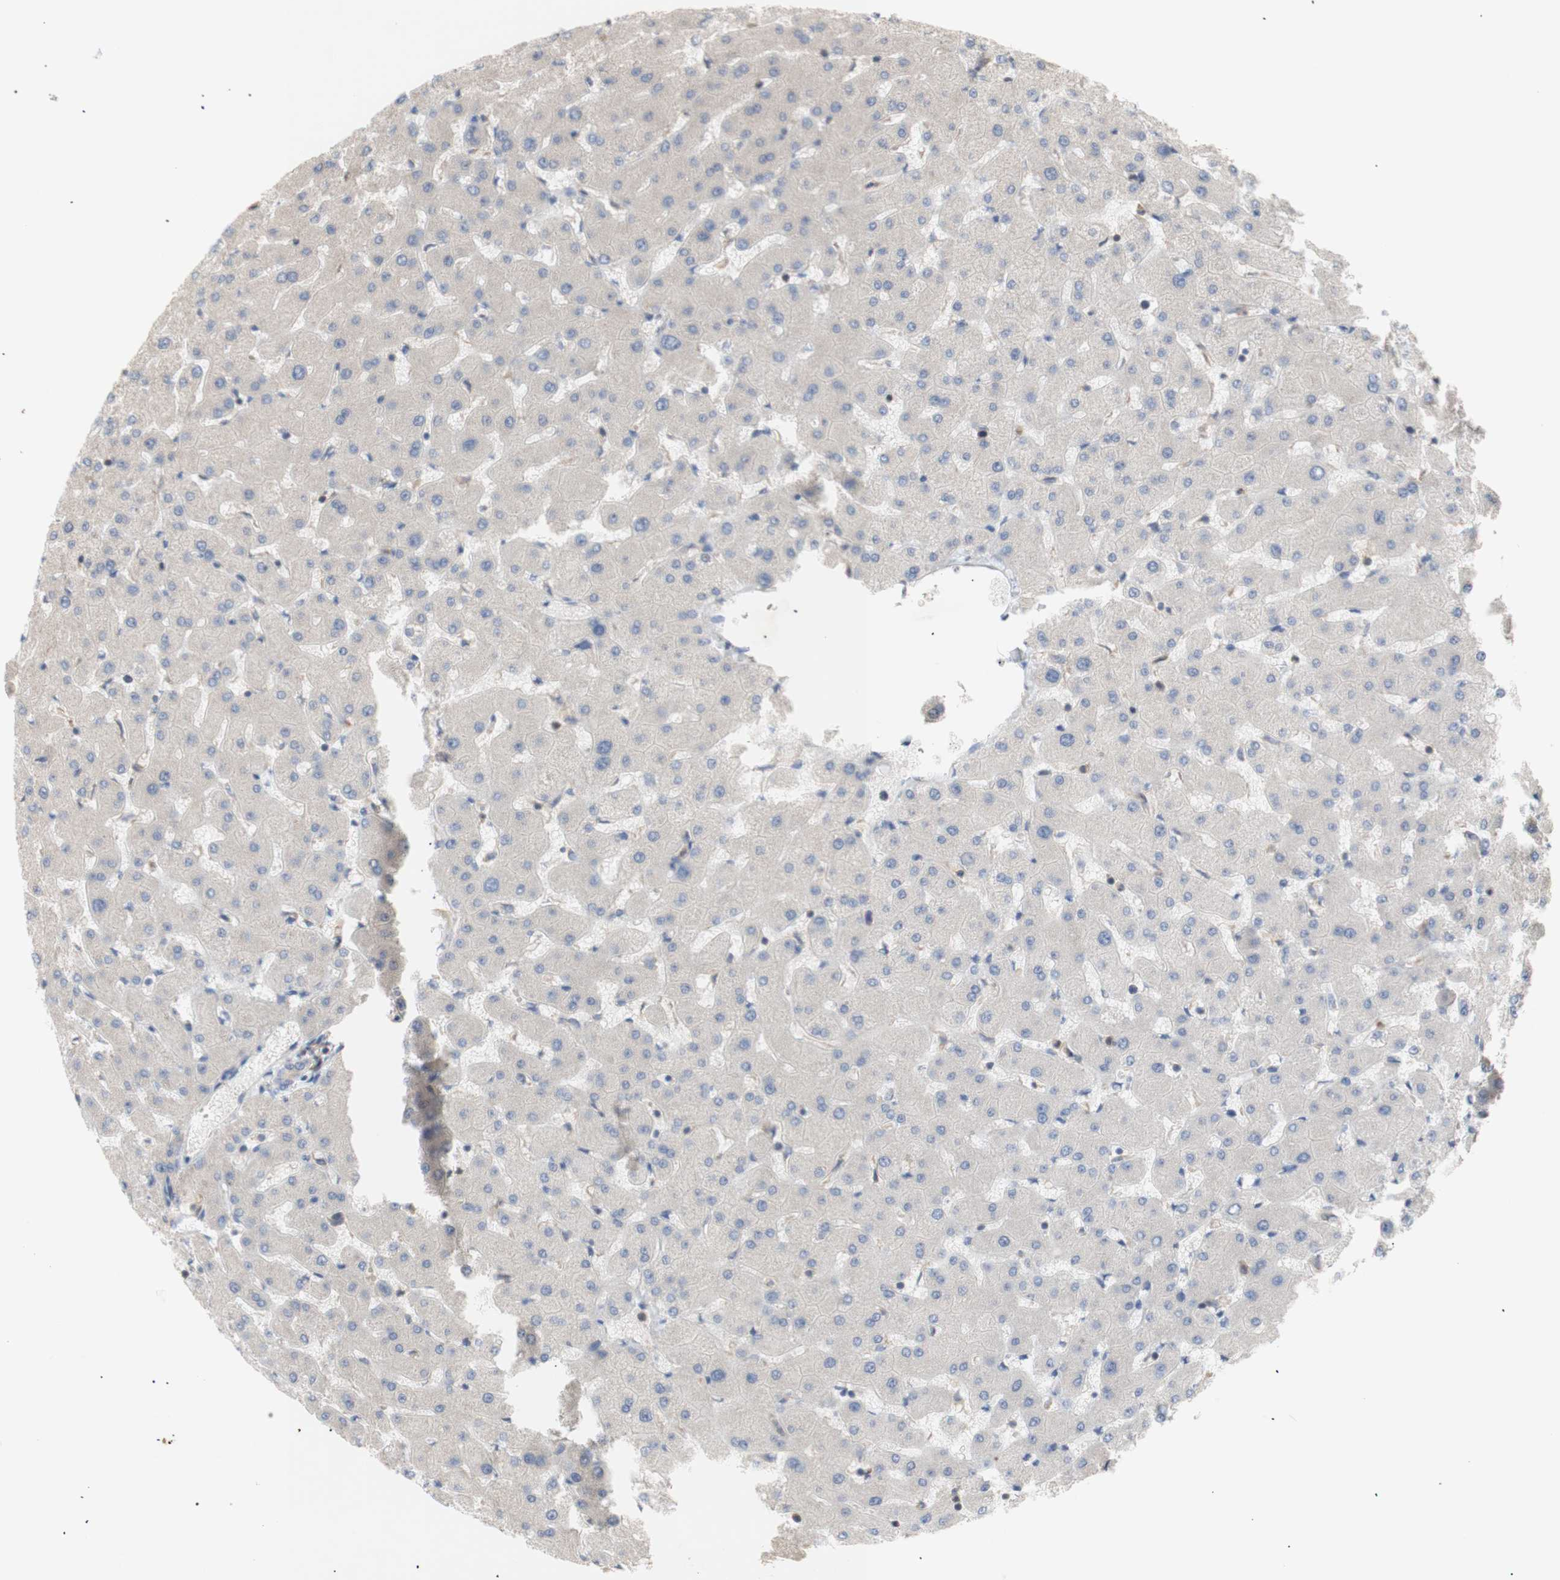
{"staining": {"intensity": "negative", "quantity": "none", "location": "none"}, "tissue": "liver", "cell_type": "Cholangiocytes", "image_type": "normal", "snomed": [{"axis": "morphology", "description": "Normal tissue, NOS"}, {"axis": "topography", "description": "Liver"}], "caption": "IHC of normal liver shows no staining in cholangiocytes.", "gene": "IKBKG", "patient": {"sex": "female", "age": 63}}